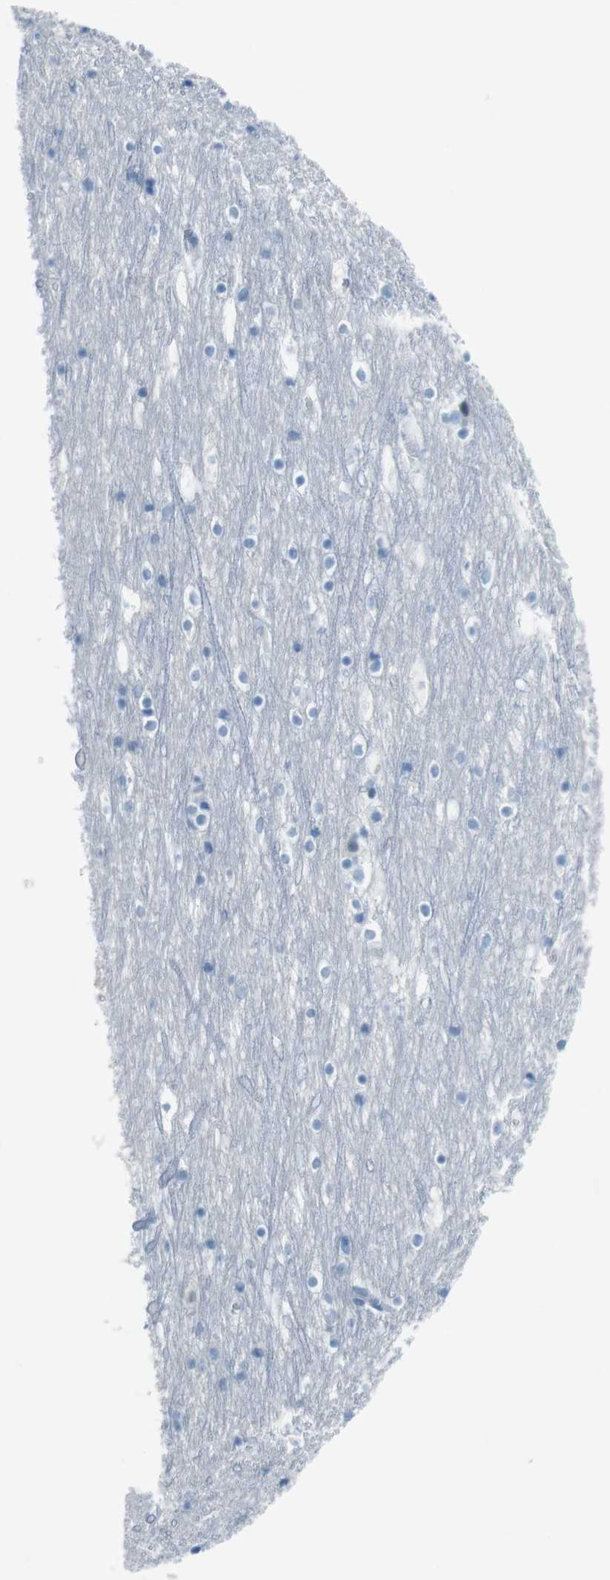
{"staining": {"intensity": "negative", "quantity": "none", "location": "none"}, "tissue": "cerebral cortex", "cell_type": "Endothelial cells", "image_type": "normal", "snomed": [{"axis": "morphology", "description": "Normal tissue, NOS"}, {"axis": "topography", "description": "Cerebral cortex"}], "caption": "Benign cerebral cortex was stained to show a protein in brown. There is no significant staining in endothelial cells.", "gene": "TMEM207", "patient": {"sex": "male", "age": 45}}